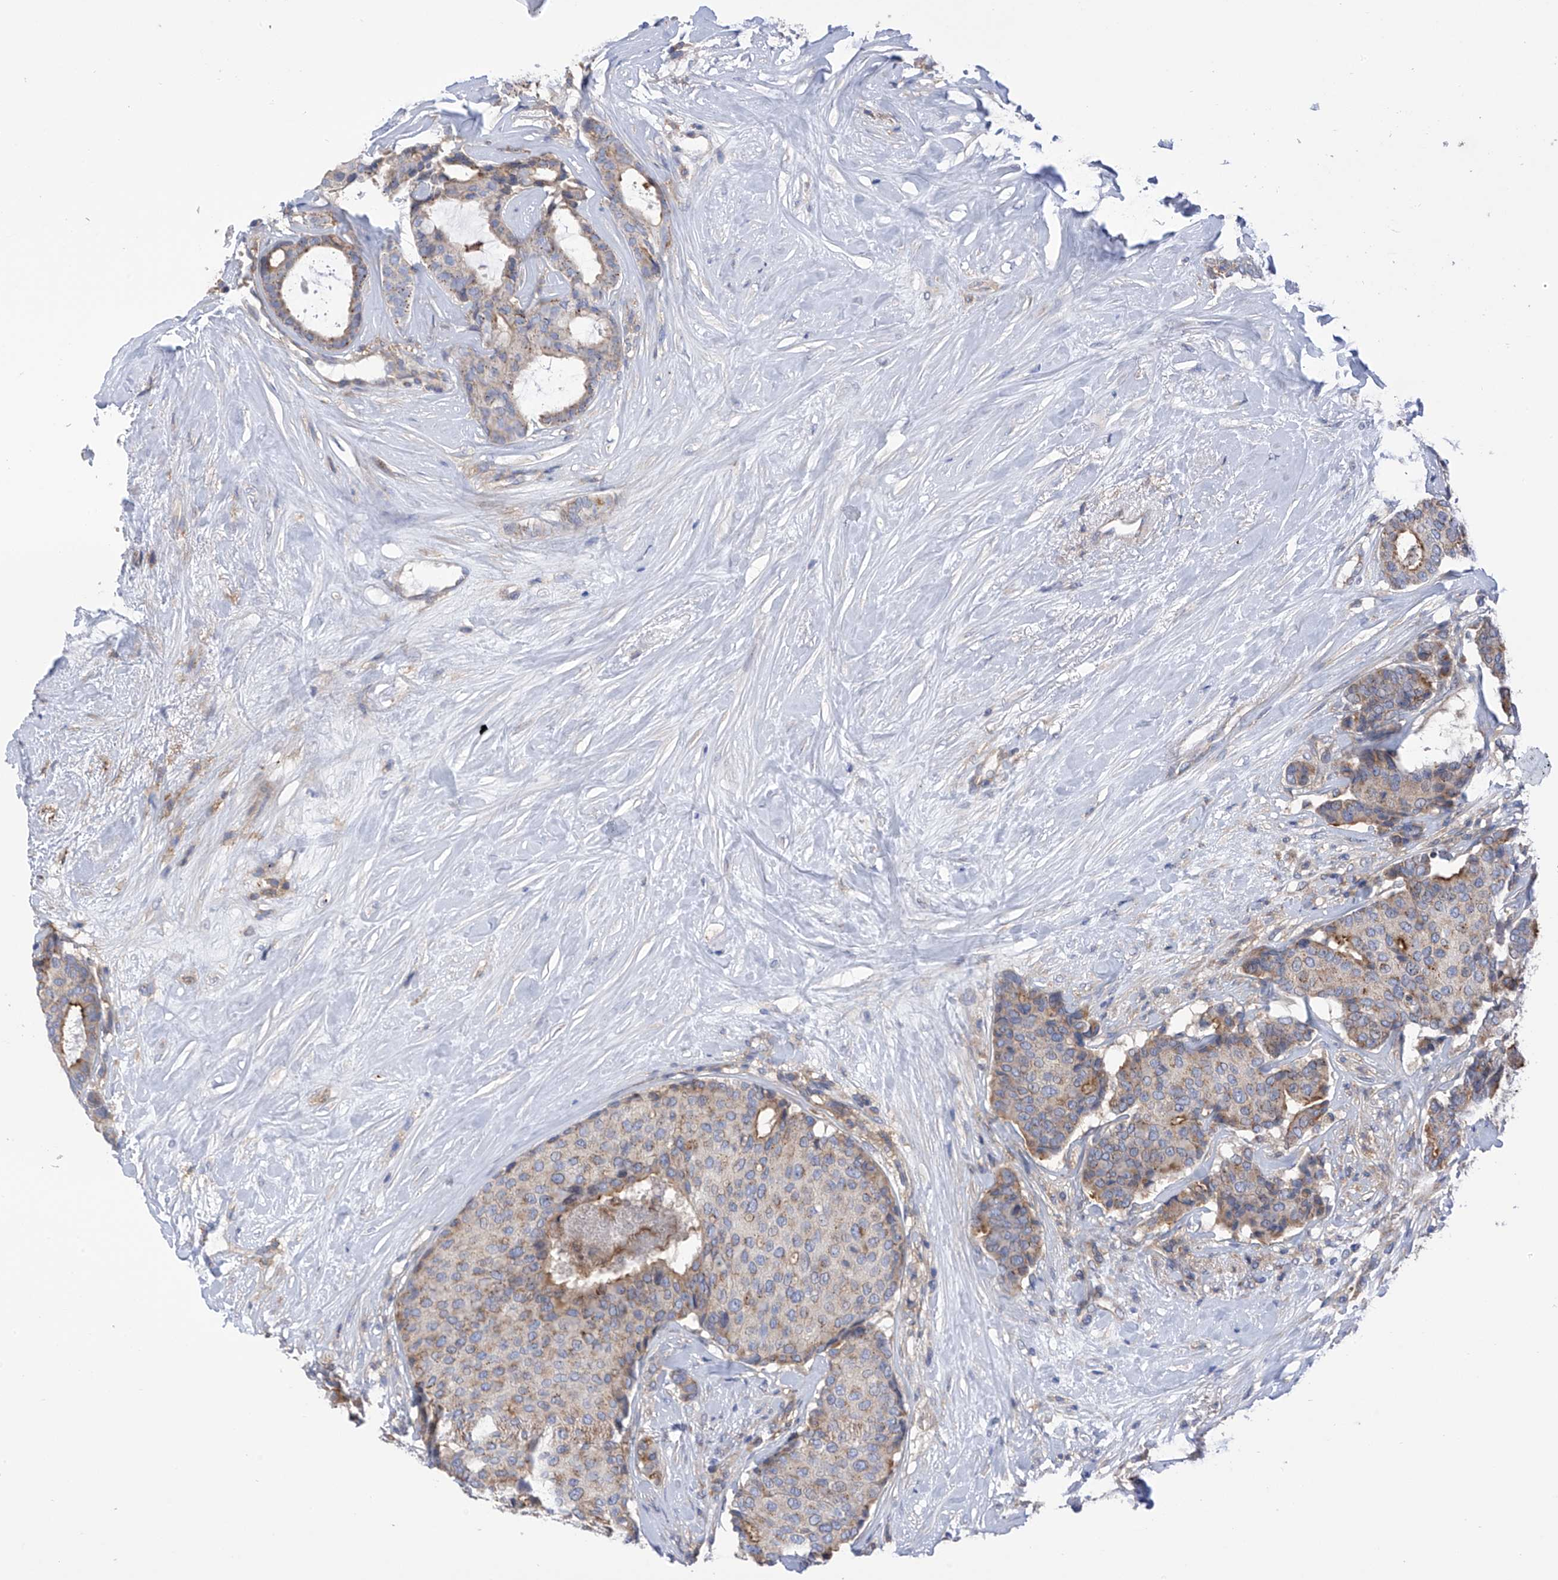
{"staining": {"intensity": "moderate", "quantity": "25%-75%", "location": "cytoplasmic/membranous"}, "tissue": "breast cancer", "cell_type": "Tumor cells", "image_type": "cancer", "snomed": [{"axis": "morphology", "description": "Duct carcinoma"}, {"axis": "topography", "description": "Breast"}], "caption": "Invasive ductal carcinoma (breast) was stained to show a protein in brown. There is medium levels of moderate cytoplasmic/membranous expression in approximately 25%-75% of tumor cells.", "gene": "P2RX7", "patient": {"sex": "female", "age": 75}}